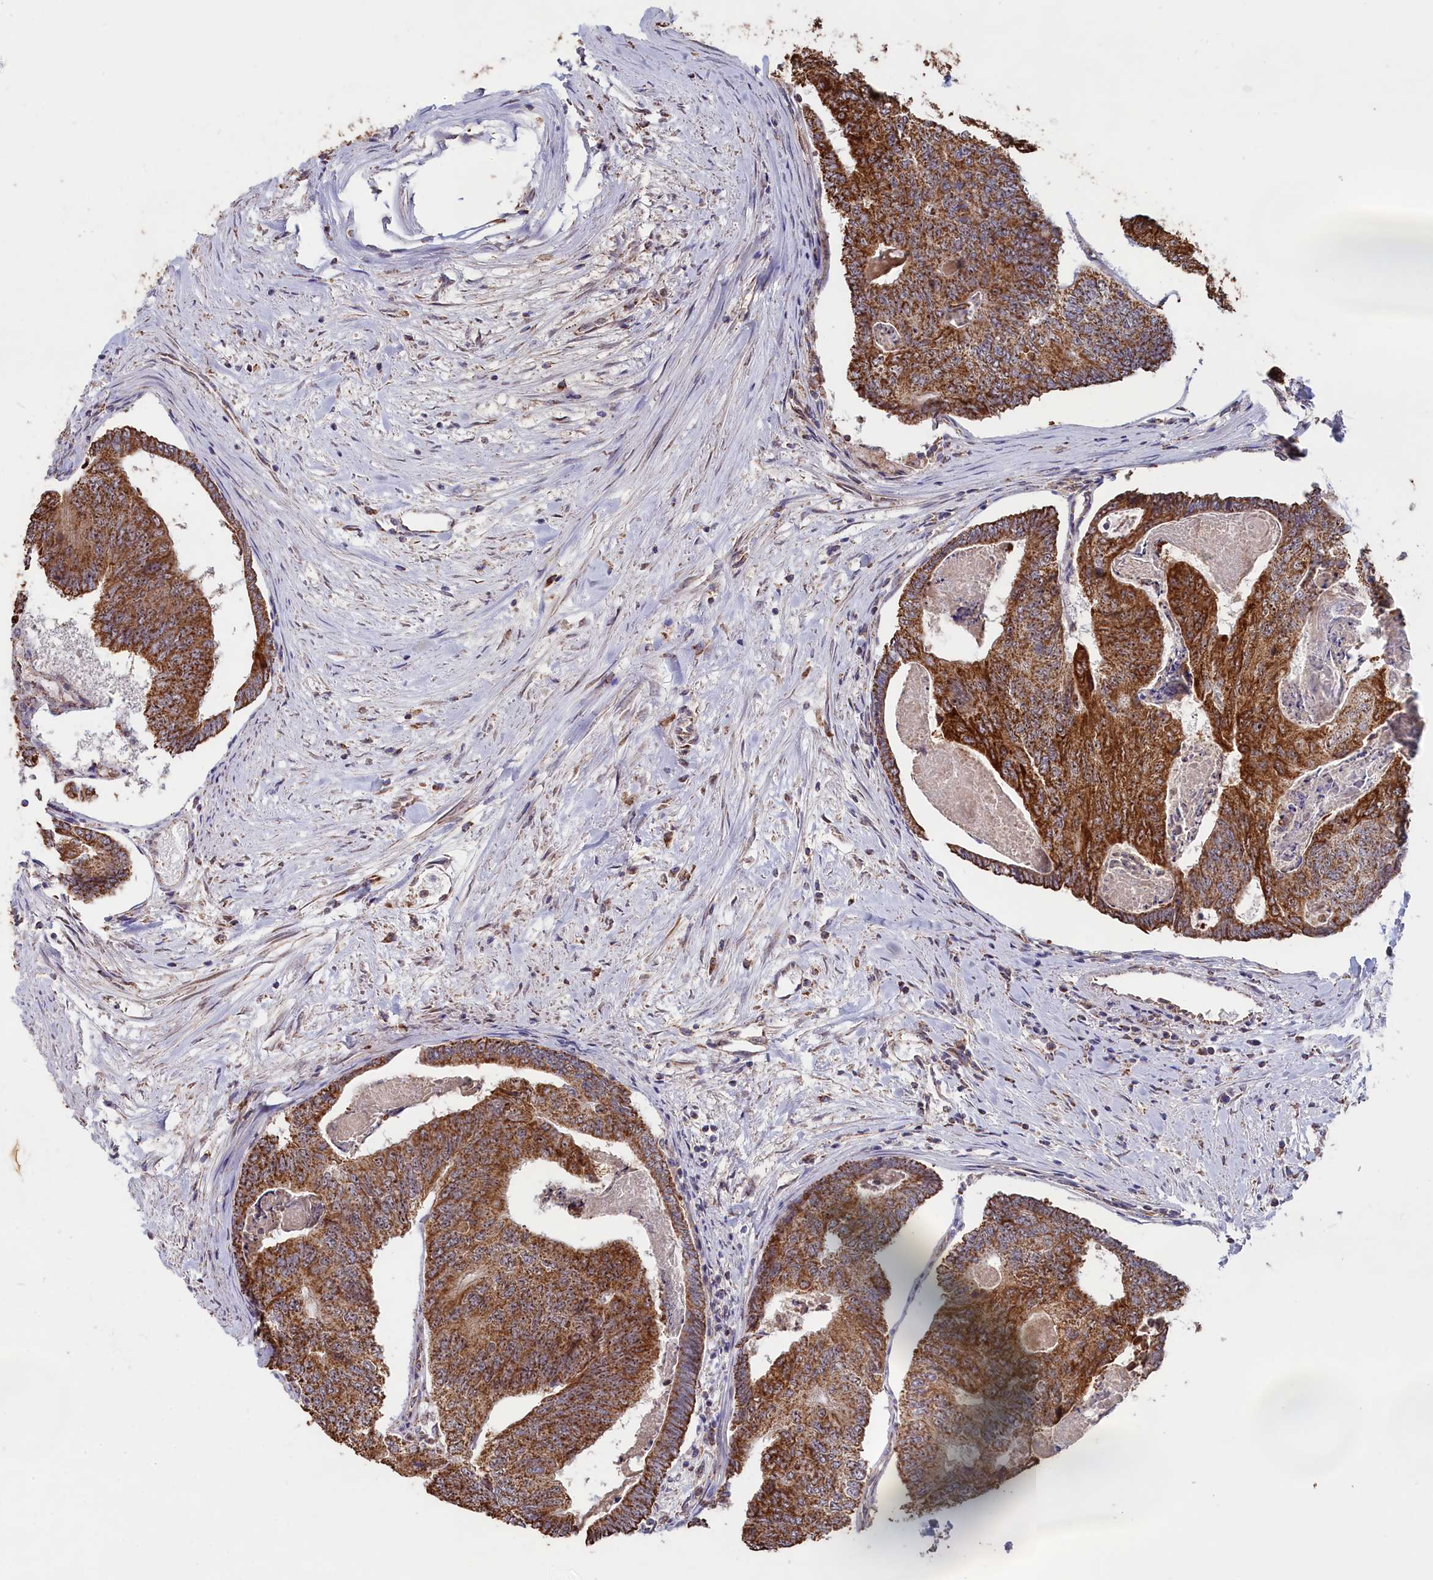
{"staining": {"intensity": "moderate", "quantity": ">75%", "location": "cytoplasmic/membranous,nuclear"}, "tissue": "colorectal cancer", "cell_type": "Tumor cells", "image_type": "cancer", "snomed": [{"axis": "morphology", "description": "Adenocarcinoma, NOS"}, {"axis": "topography", "description": "Colon"}], "caption": "Adenocarcinoma (colorectal) stained with a brown dye shows moderate cytoplasmic/membranous and nuclear positive expression in about >75% of tumor cells.", "gene": "ZNF816", "patient": {"sex": "female", "age": 67}}